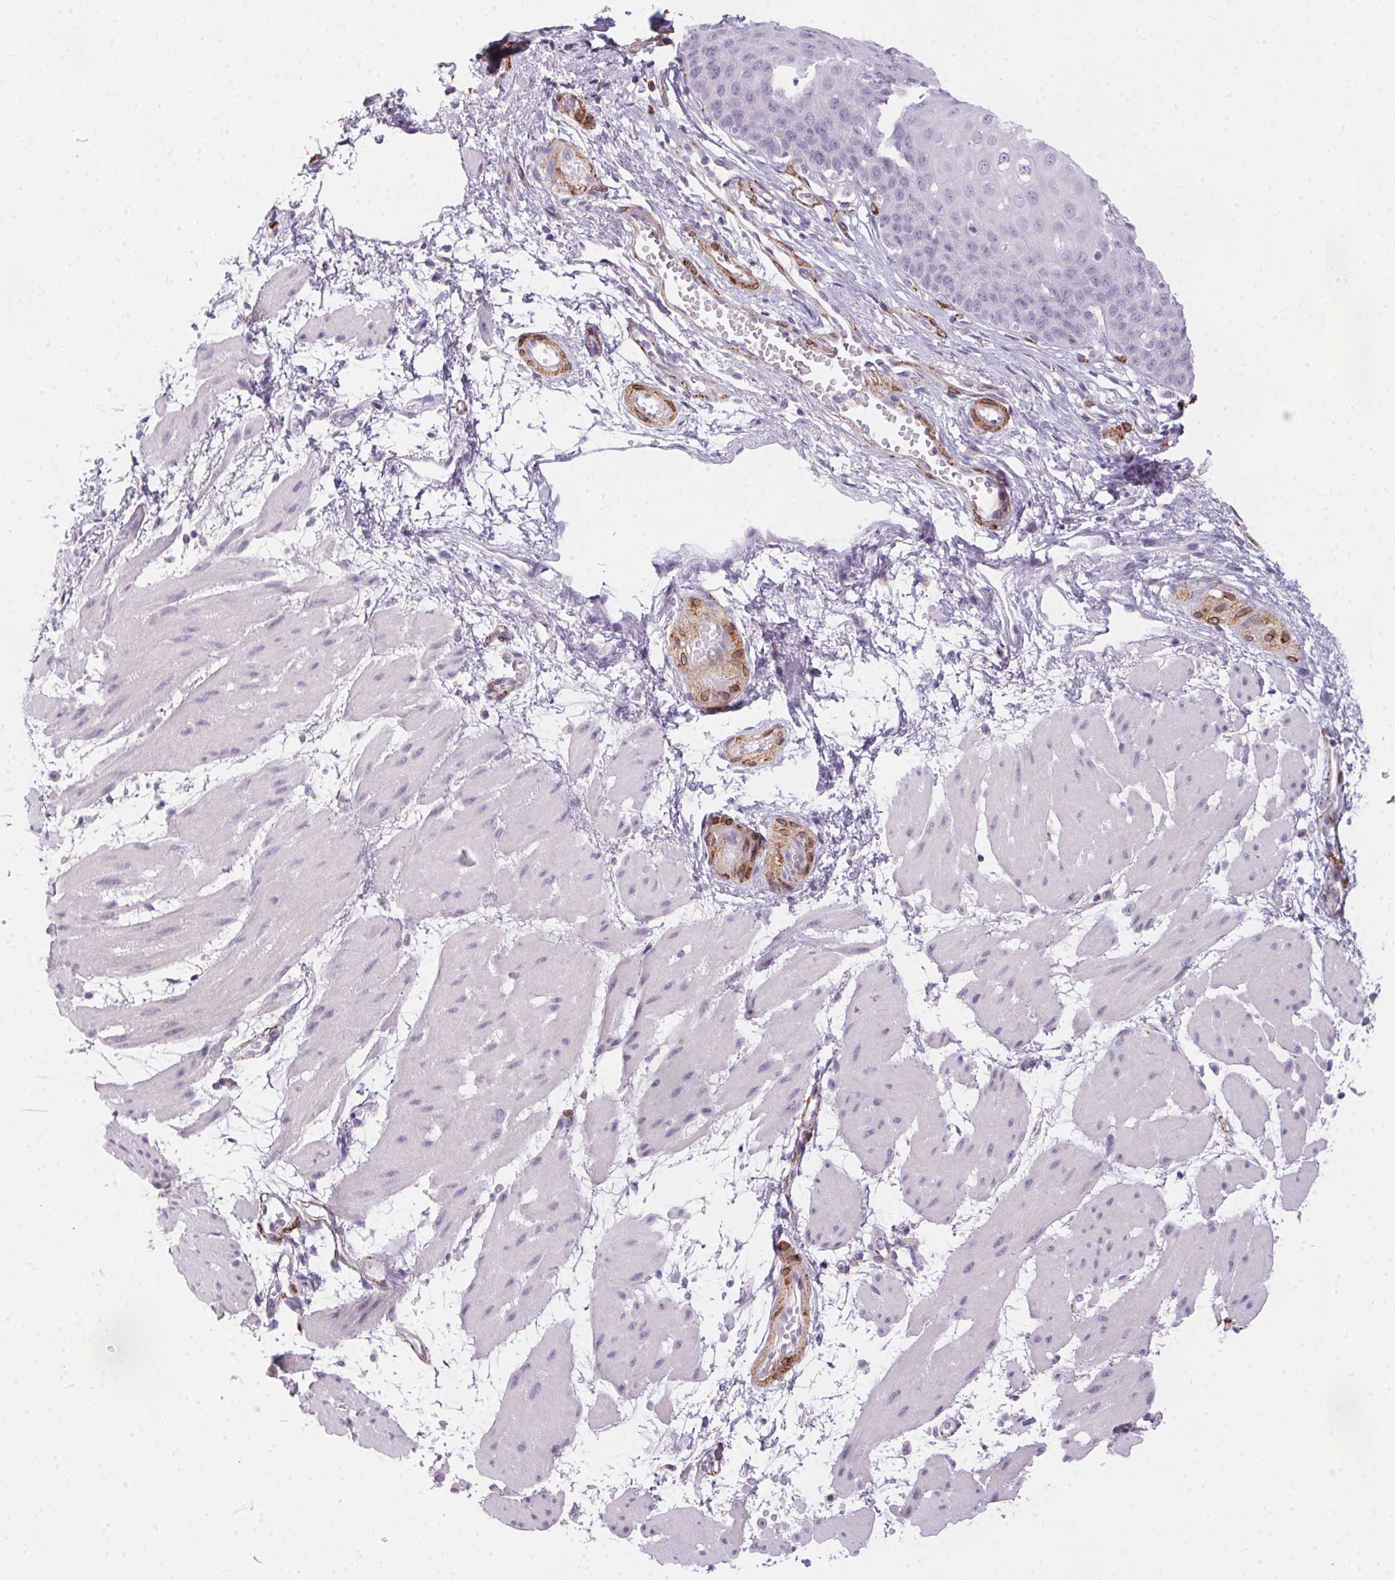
{"staining": {"intensity": "negative", "quantity": "none", "location": "none"}, "tissue": "esophagus", "cell_type": "Squamous epithelial cells", "image_type": "normal", "snomed": [{"axis": "morphology", "description": "Normal tissue, NOS"}, {"axis": "topography", "description": "Esophagus"}], "caption": "High magnification brightfield microscopy of normal esophagus stained with DAB (brown) and counterstained with hematoxylin (blue): squamous epithelial cells show no significant positivity. The staining was performed using DAB (3,3'-diaminobenzidine) to visualize the protein expression in brown, while the nuclei were stained in blue with hematoxylin (Magnification: 20x).", "gene": "HRC", "patient": {"sex": "male", "age": 71}}